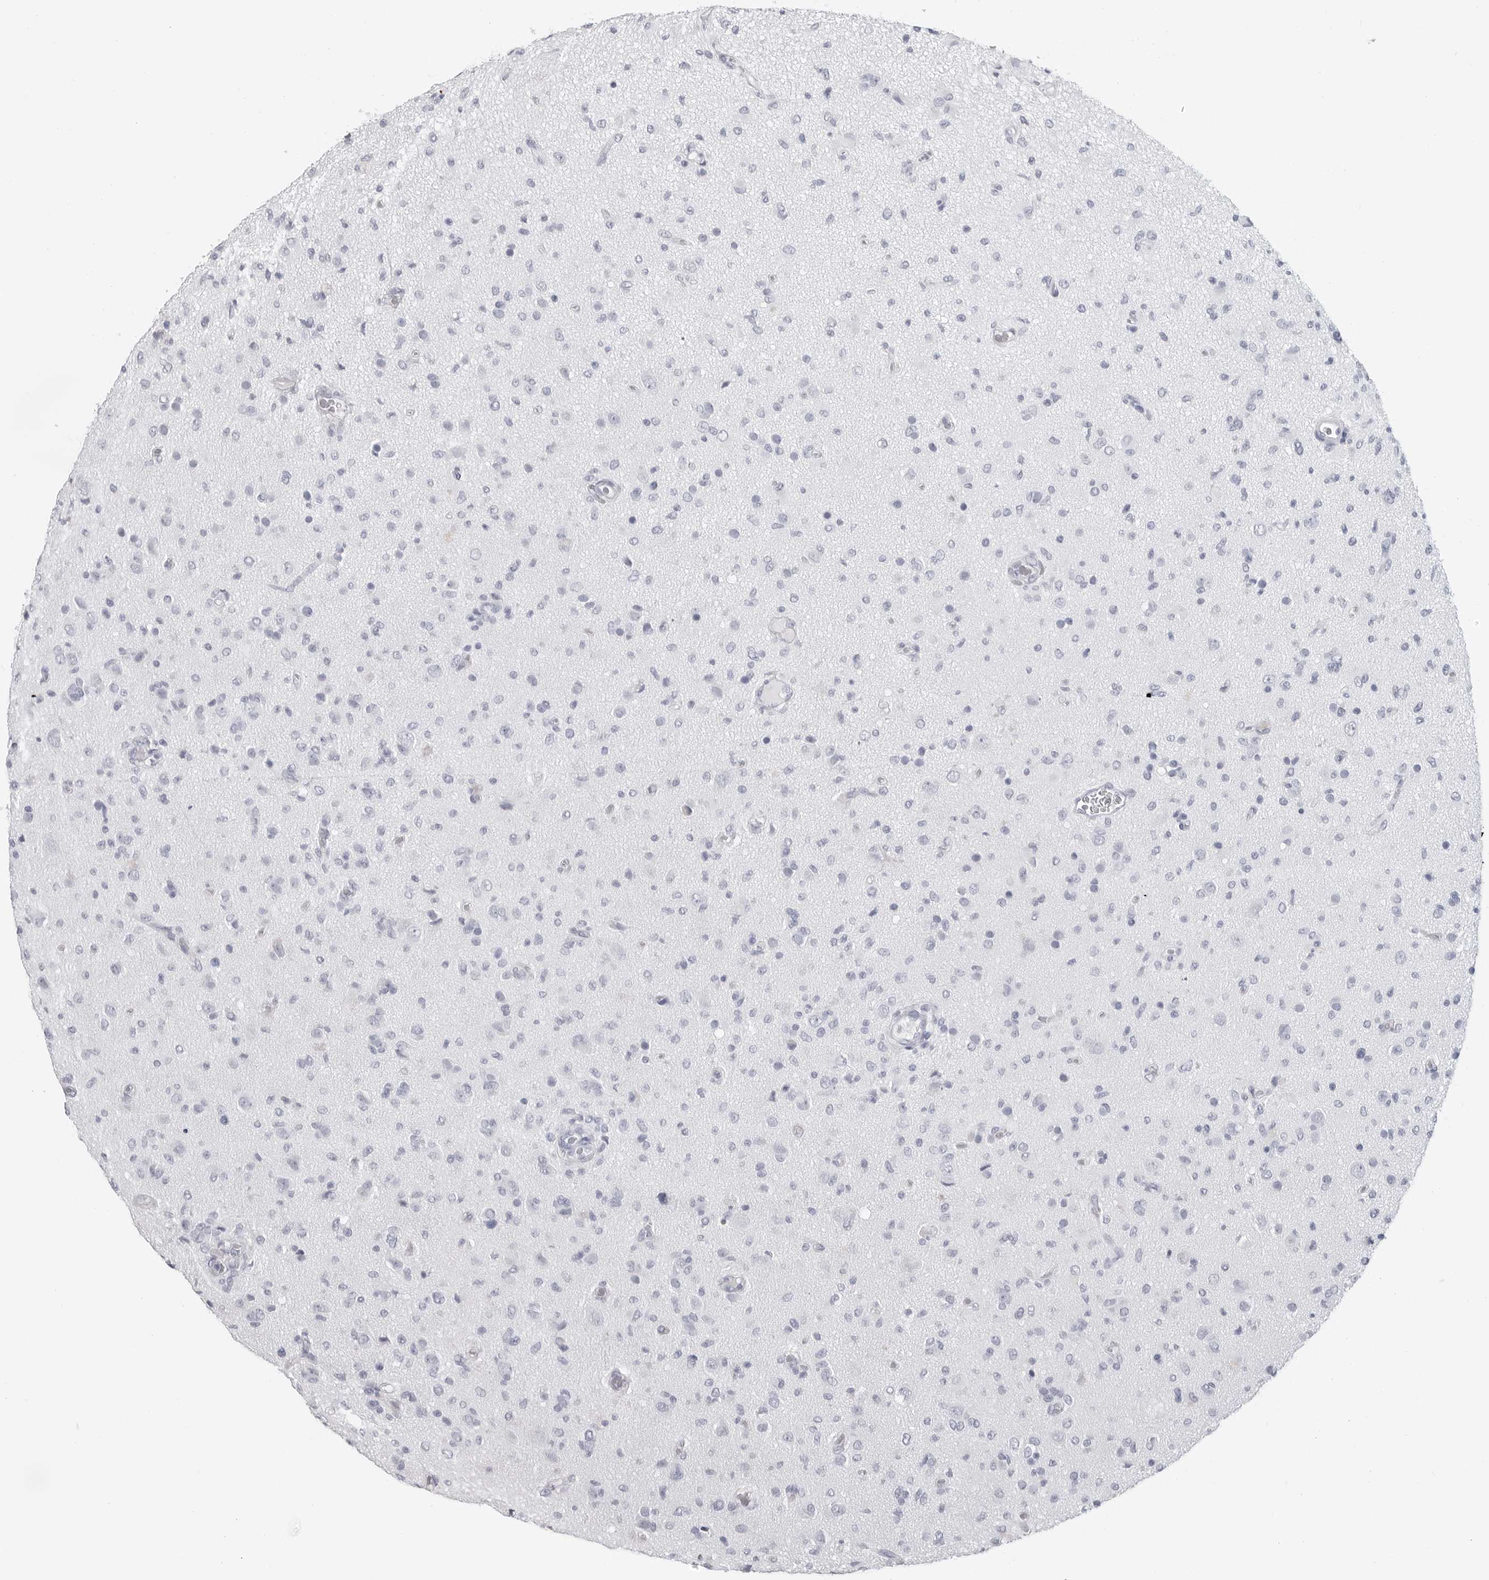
{"staining": {"intensity": "negative", "quantity": "none", "location": "none"}, "tissue": "glioma", "cell_type": "Tumor cells", "image_type": "cancer", "snomed": [{"axis": "morphology", "description": "Glioma, malignant, High grade"}, {"axis": "topography", "description": "Brain"}], "caption": "Tumor cells are negative for brown protein staining in malignant high-grade glioma.", "gene": "CSH1", "patient": {"sex": "female", "age": 57}}